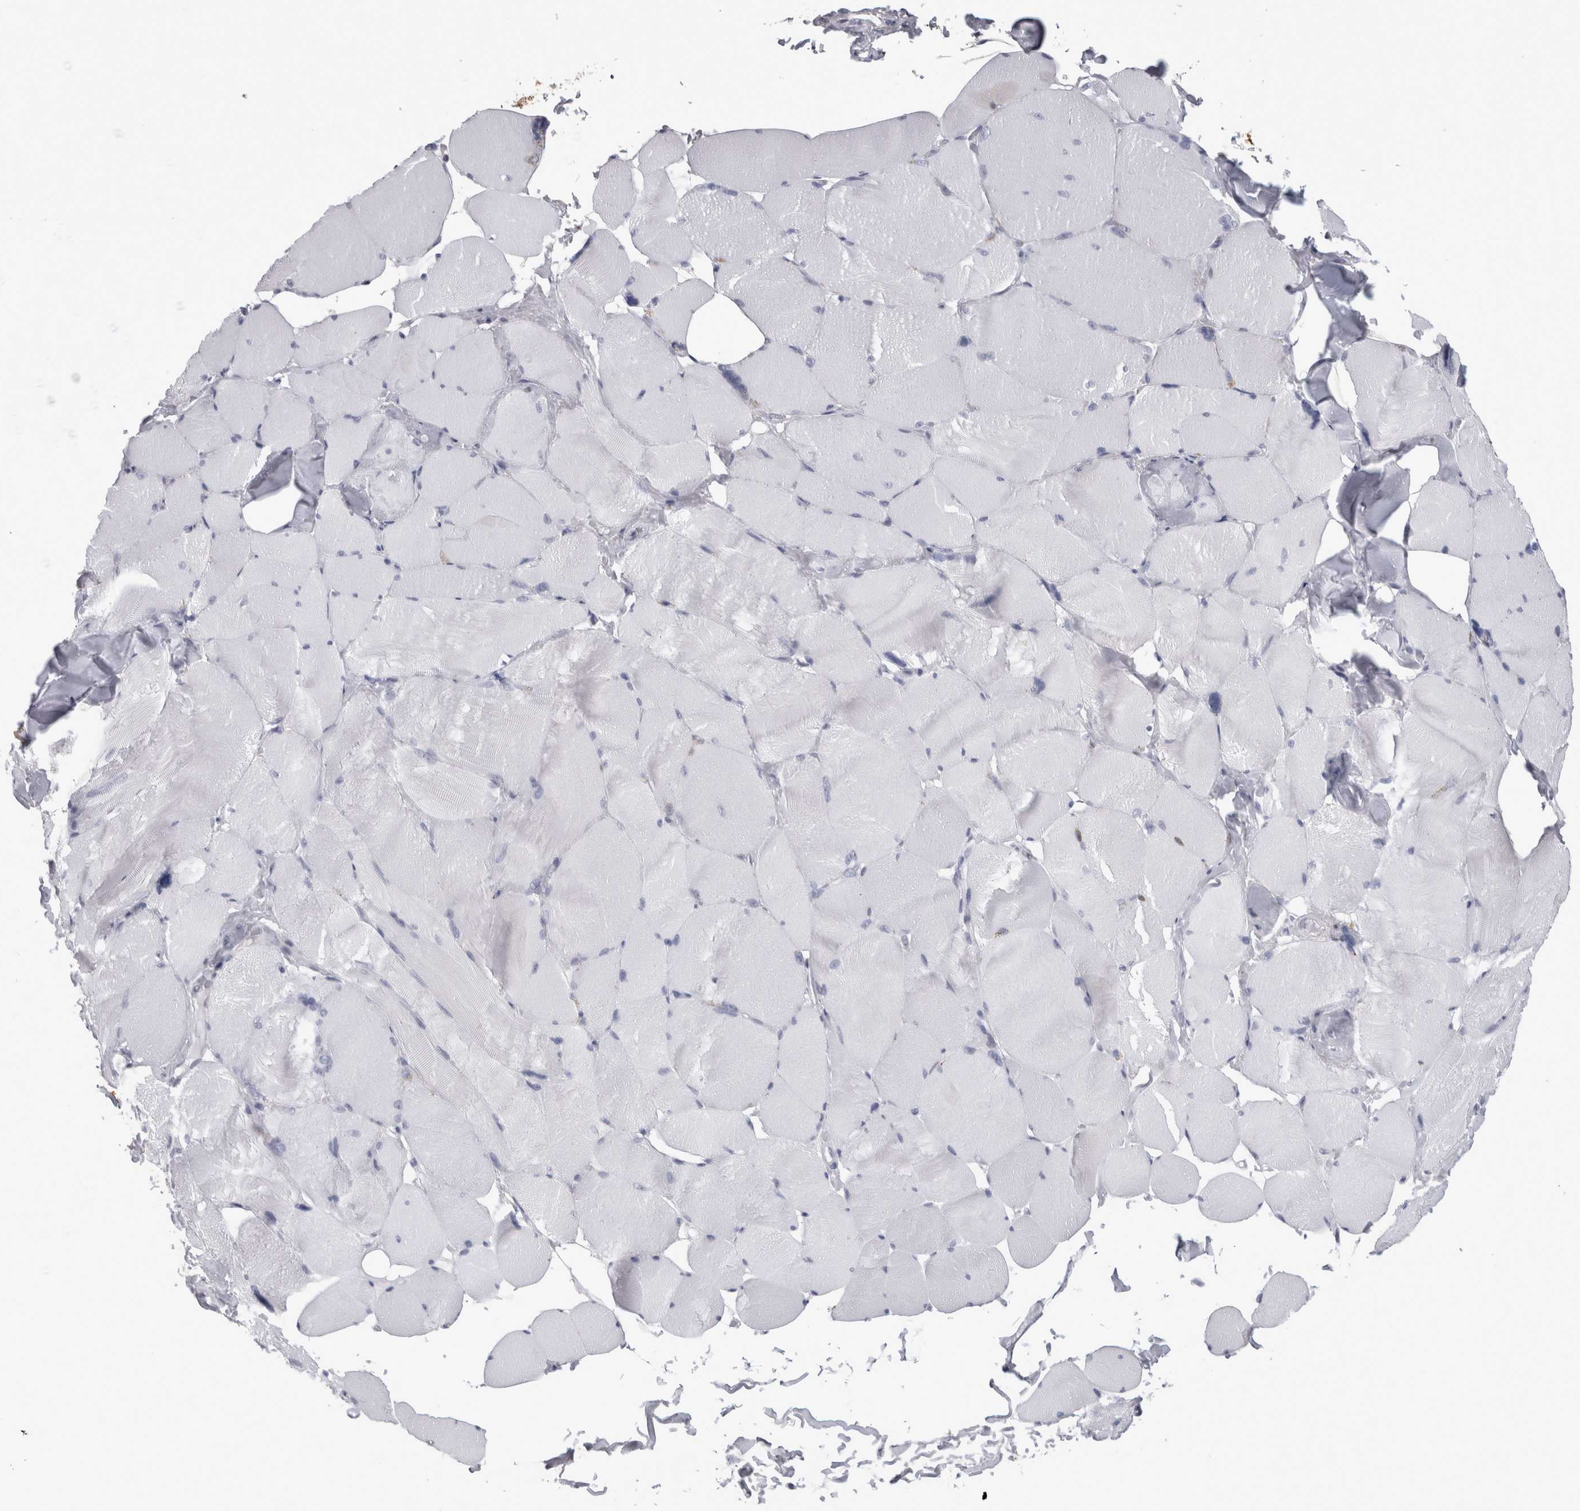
{"staining": {"intensity": "negative", "quantity": "none", "location": "none"}, "tissue": "skeletal muscle", "cell_type": "Myocytes", "image_type": "normal", "snomed": [{"axis": "morphology", "description": "Normal tissue, NOS"}, {"axis": "topography", "description": "Skin"}, {"axis": "topography", "description": "Skeletal muscle"}], "caption": "Immunohistochemistry (IHC) photomicrograph of normal human skeletal muscle stained for a protein (brown), which displays no staining in myocytes.", "gene": "ACOT7", "patient": {"sex": "male", "age": 83}}